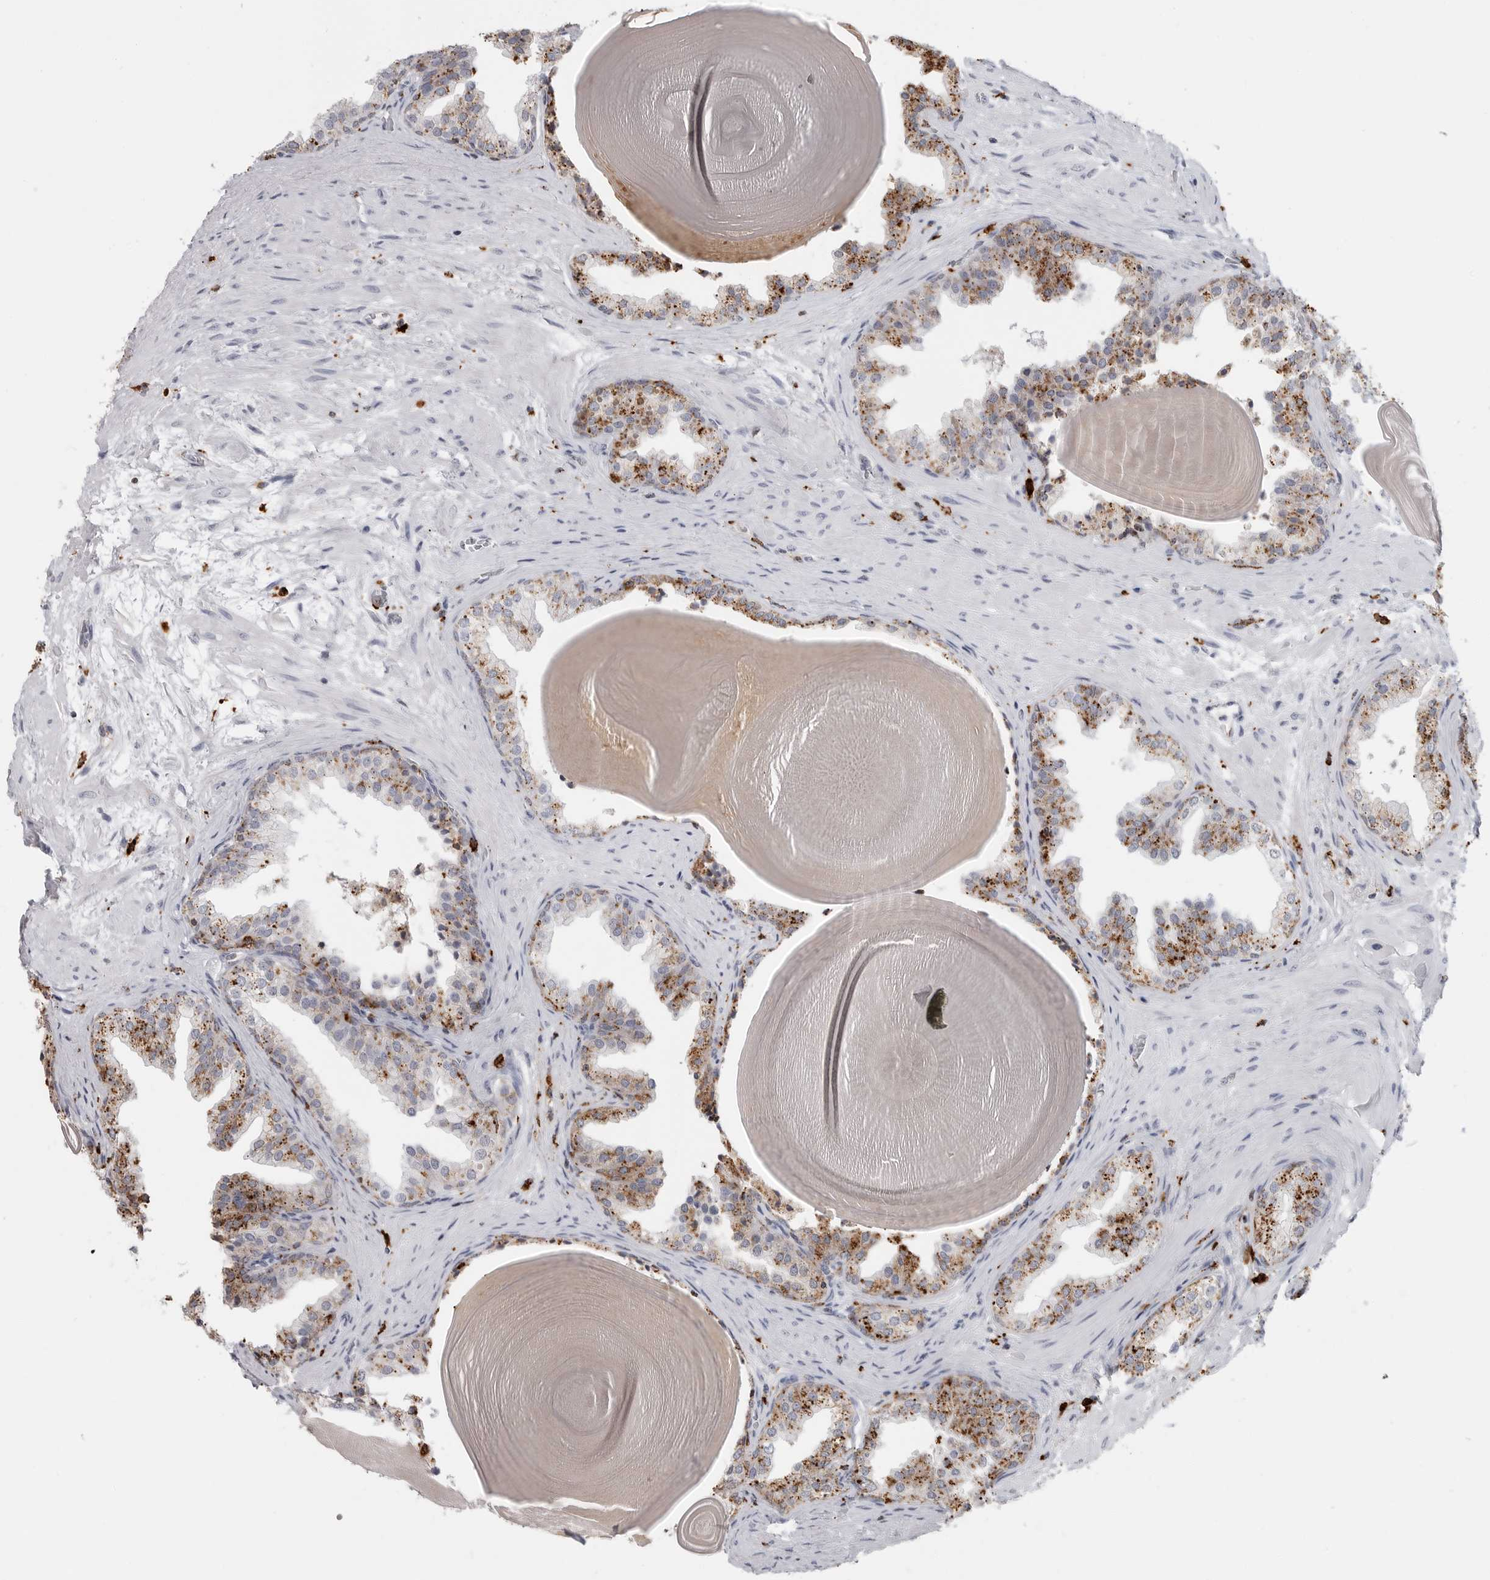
{"staining": {"intensity": "moderate", "quantity": "25%-75%", "location": "cytoplasmic/membranous"}, "tissue": "prostate", "cell_type": "Glandular cells", "image_type": "normal", "snomed": [{"axis": "morphology", "description": "Normal tissue, NOS"}, {"axis": "topography", "description": "Prostate"}], "caption": "Glandular cells show medium levels of moderate cytoplasmic/membranous staining in approximately 25%-75% of cells in normal human prostate. The protein is shown in brown color, while the nuclei are stained blue.", "gene": "IFI30", "patient": {"sex": "male", "age": 48}}